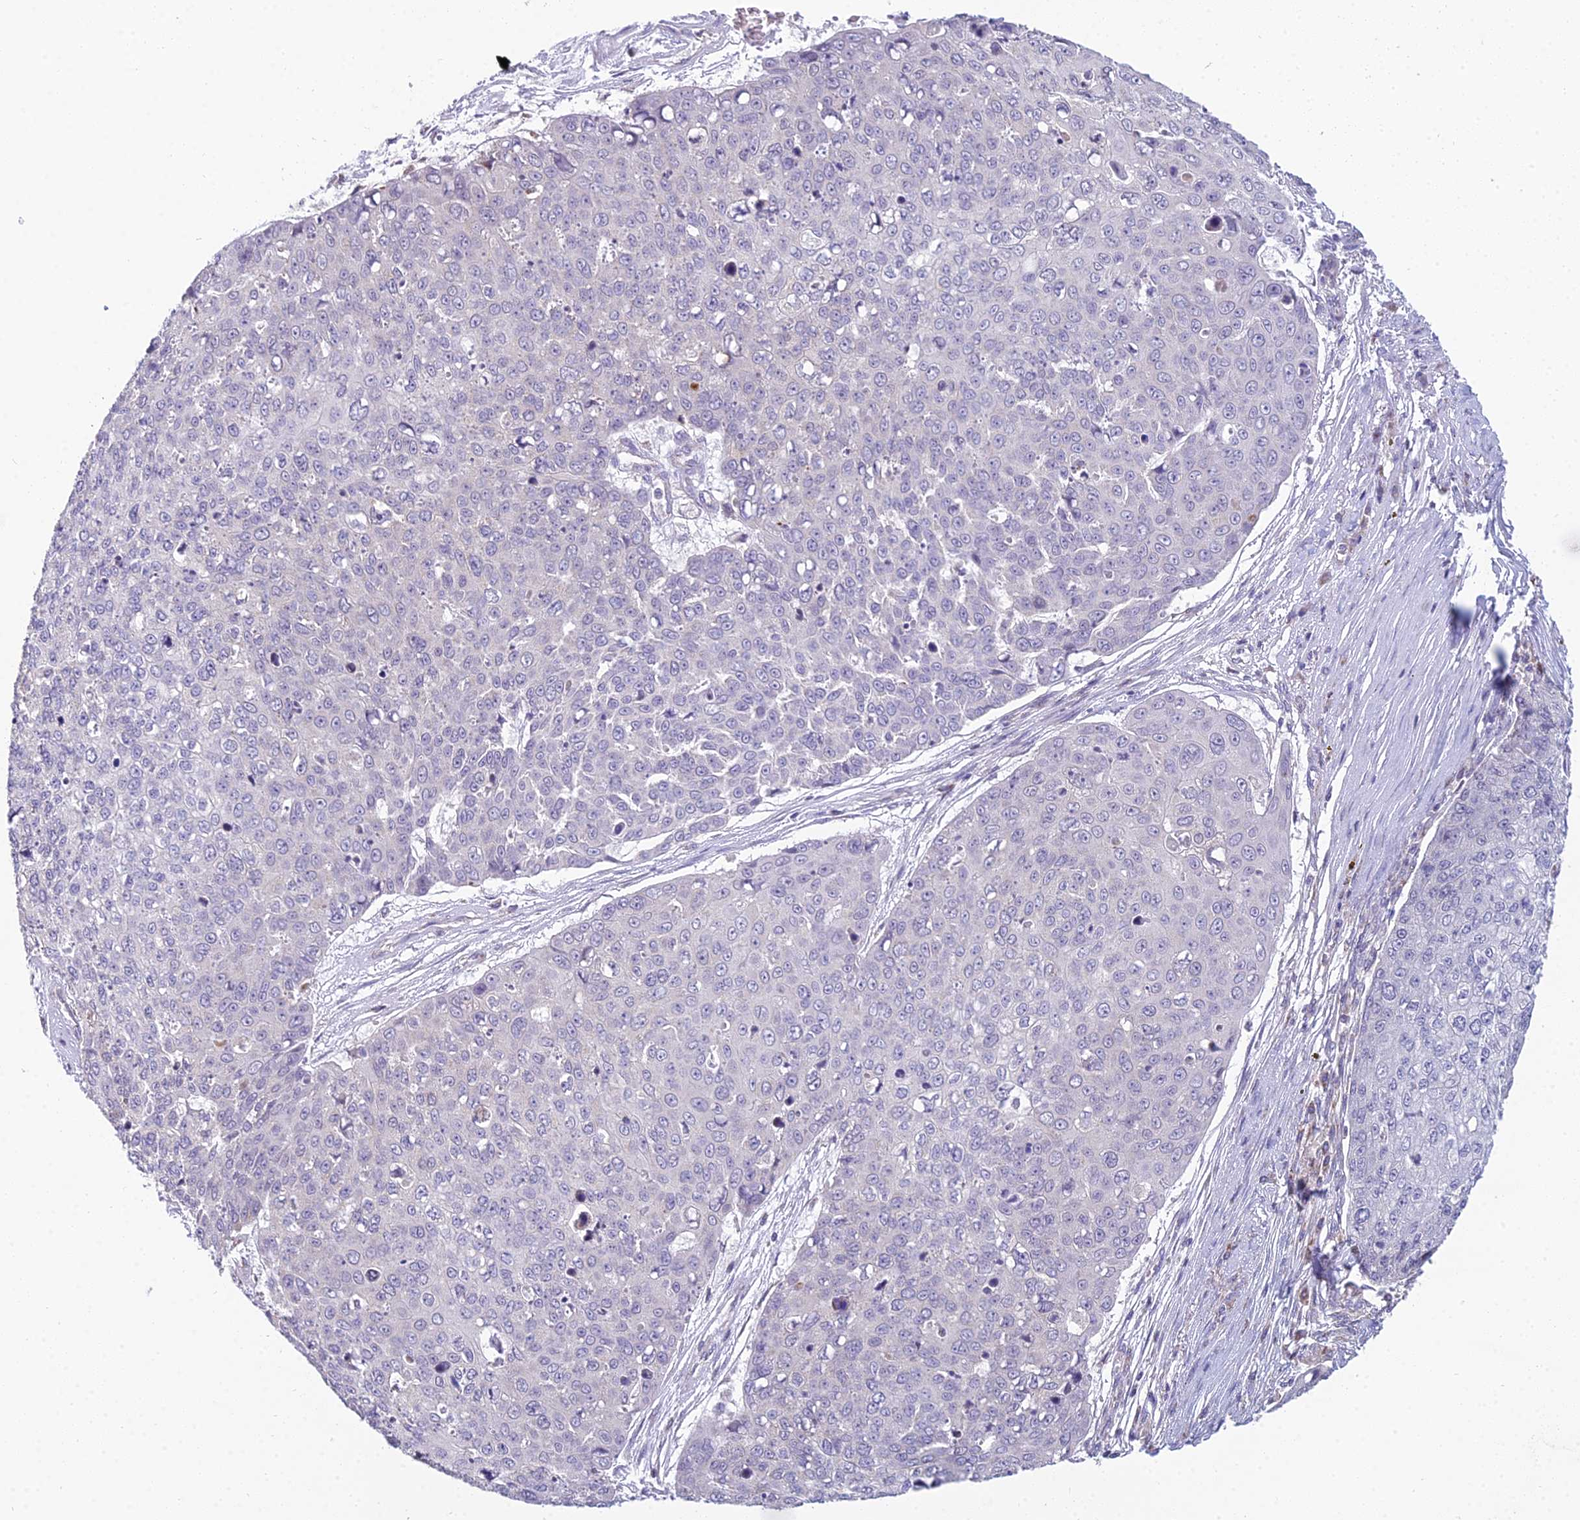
{"staining": {"intensity": "negative", "quantity": "none", "location": "none"}, "tissue": "skin cancer", "cell_type": "Tumor cells", "image_type": "cancer", "snomed": [{"axis": "morphology", "description": "Squamous cell carcinoma, NOS"}, {"axis": "topography", "description": "Skin"}], "caption": "There is no significant staining in tumor cells of squamous cell carcinoma (skin). (DAB immunohistochemistry (IHC), high magnification).", "gene": "CFAP206", "patient": {"sex": "male", "age": 71}}